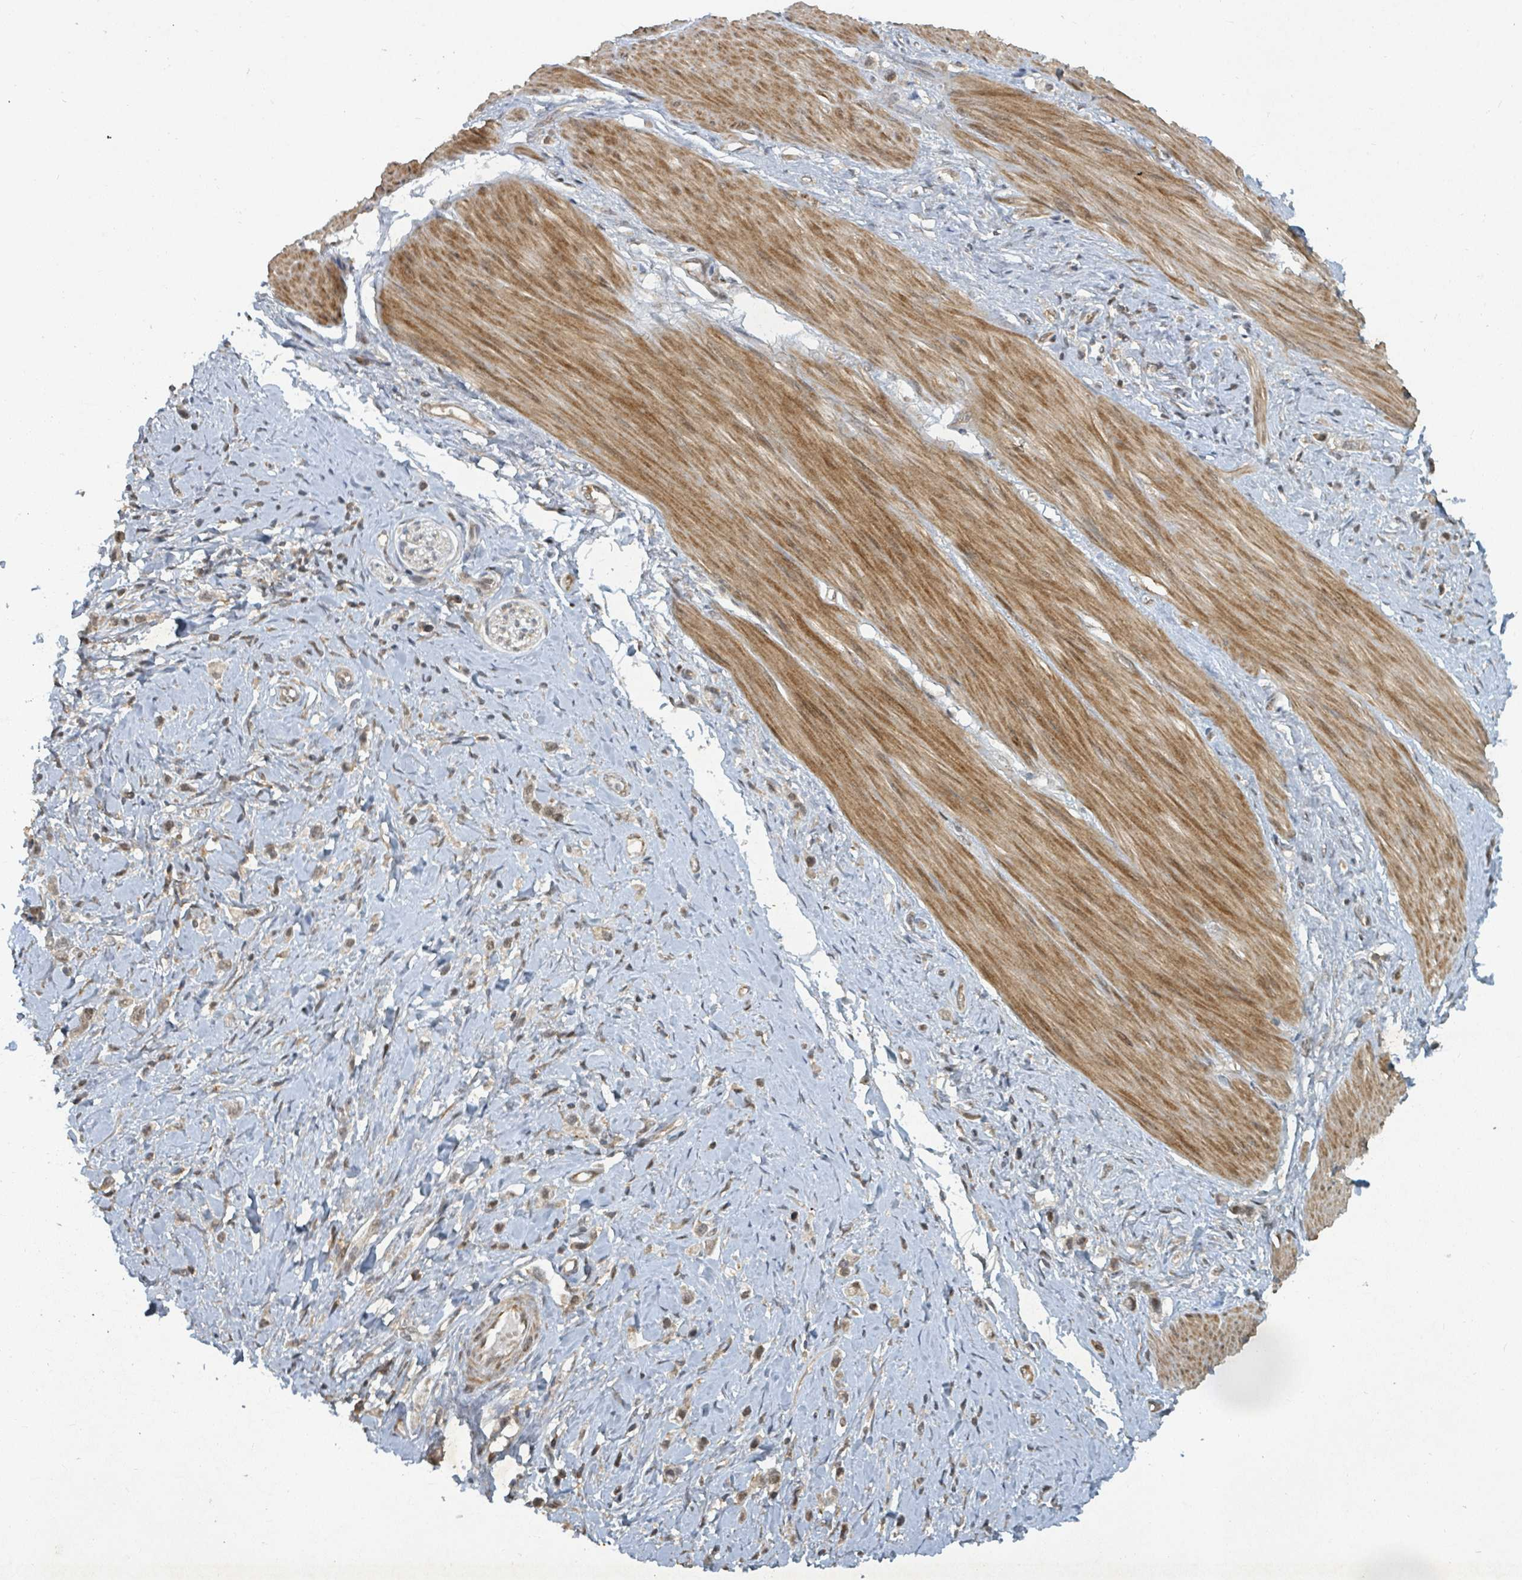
{"staining": {"intensity": "weak", "quantity": ">75%", "location": "cytoplasmic/membranous,nuclear"}, "tissue": "stomach cancer", "cell_type": "Tumor cells", "image_type": "cancer", "snomed": [{"axis": "morphology", "description": "Adenocarcinoma, NOS"}, {"axis": "topography", "description": "Stomach"}], "caption": "Stomach adenocarcinoma stained with DAB (3,3'-diaminobenzidine) IHC displays low levels of weak cytoplasmic/membranous and nuclear positivity in approximately >75% of tumor cells. (DAB (3,3'-diaminobenzidine) IHC with brightfield microscopy, high magnification).", "gene": "KDM4E", "patient": {"sex": "female", "age": 65}}